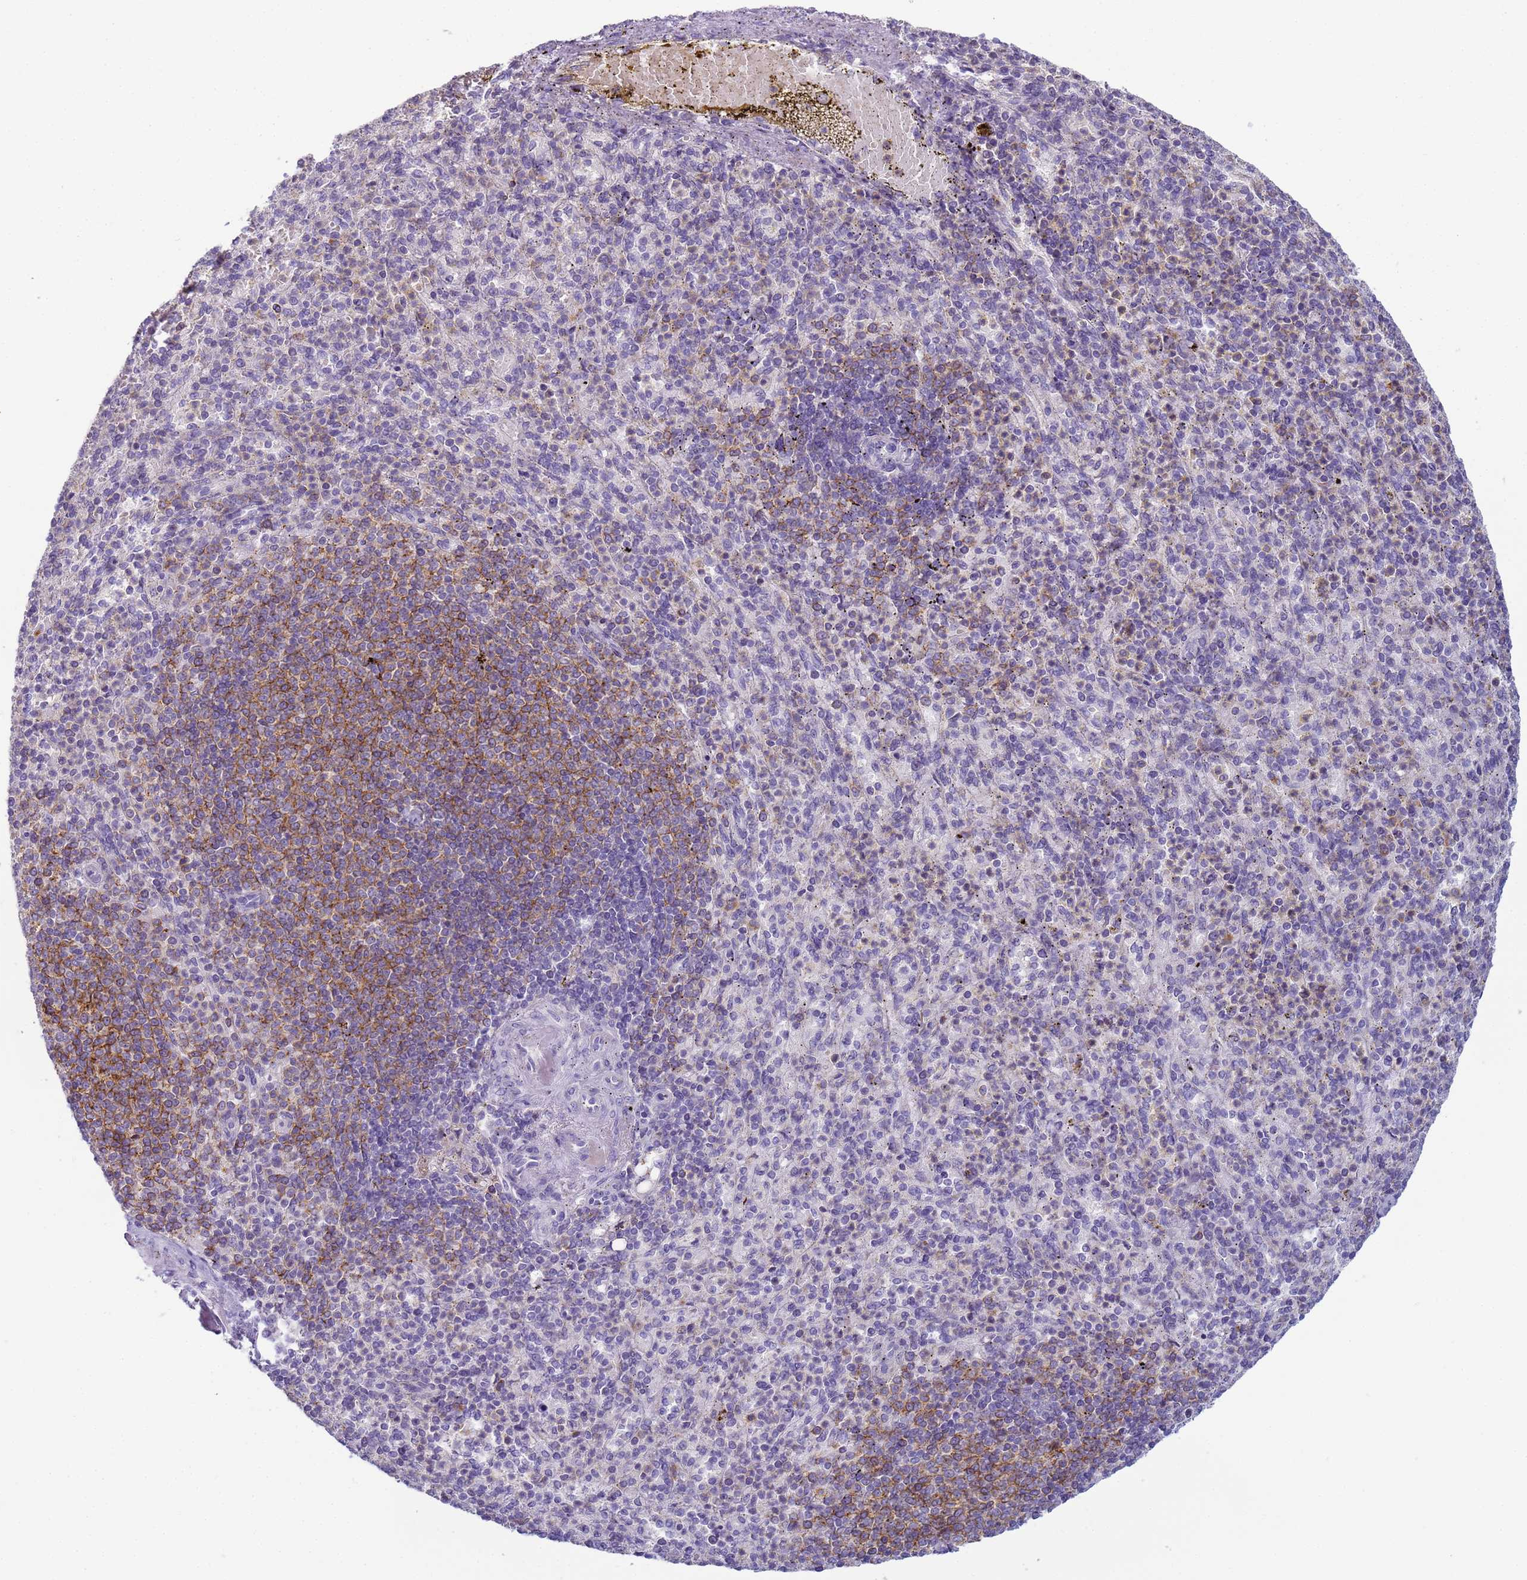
{"staining": {"intensity": "negative", "quantity": "none", "location": "none"}, "tissue": "spleen", "cell_type": "Cells in red pulp", "image_type": "normal", "snomed": [{"axis": "morphology", "description": "Normal tissue, NOS"}, {"axis": "topography", "description": "Spleen"}], "caption": "IHC photomicrograph of normal spleen stained for a protein (brown), which exhibits no positivity in cells in red pulp.", "gene": "CR1", "patient": {"sex": "female", "age": 74}}